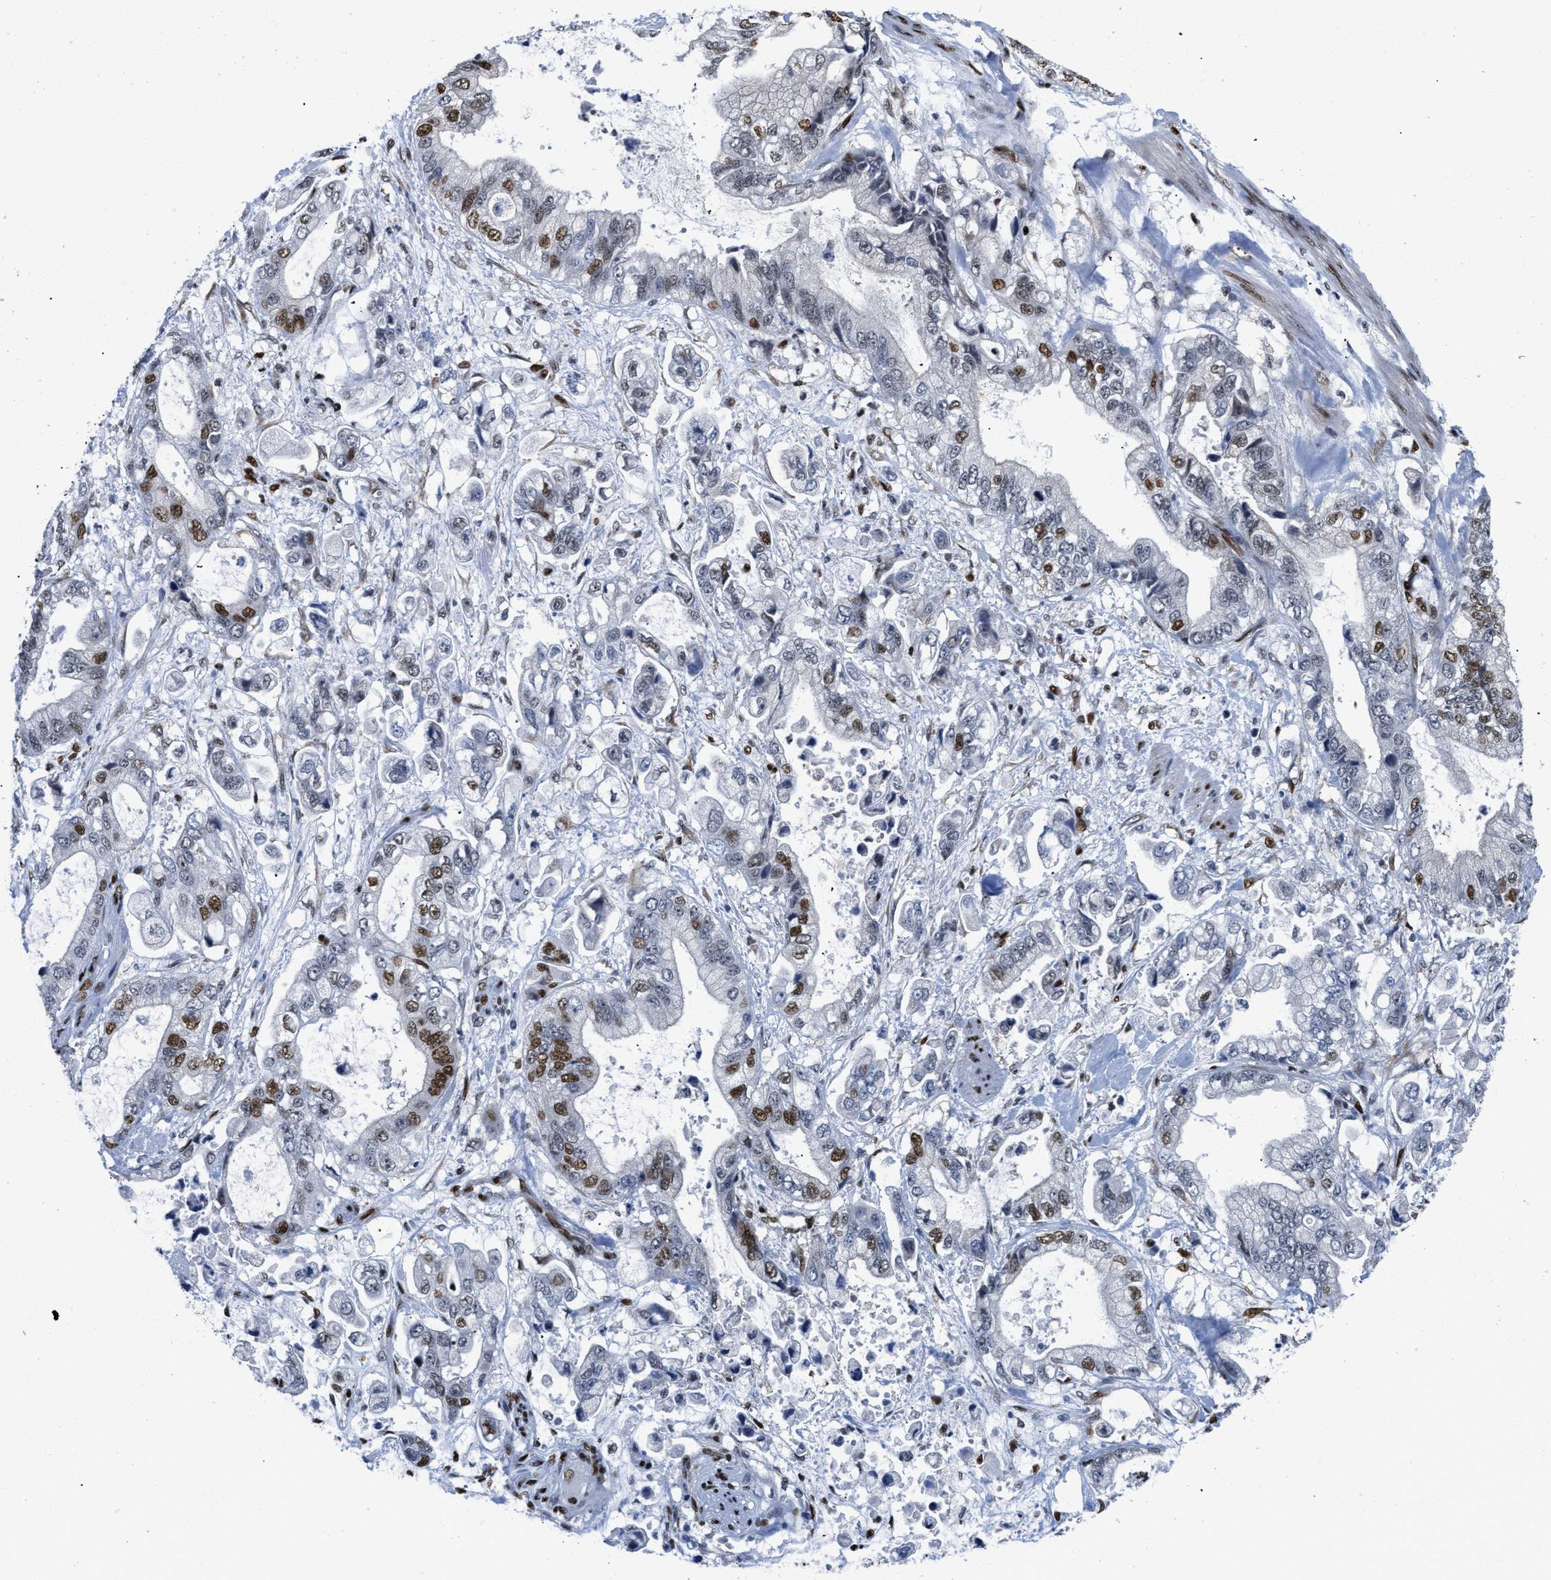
{"staining": {"intensity": "strong", "quantity": "<25%", "location": "nuclear"}, "tissue": "stomach cancer", "cell_type": "Tumor cells", "image_type": "cancer", "snomed": [{"axis": "morphology", "description": "Normal tissue, NOS"}, {"axis": "morphology", "description": "Adenocarcinoma, NOS"}, {"axis": "topography", "description": "Stomach"}], "caption": "Stomach adenocarcinoma stained with DAB (3,3'-diaminobenzidine) immunohistochemistry (IHC) displays medium levels of strong nuclear positivity in about <25% of tumor cells.", "gene": "CREB1", "patient": {"sex": "male", "age": 62}}